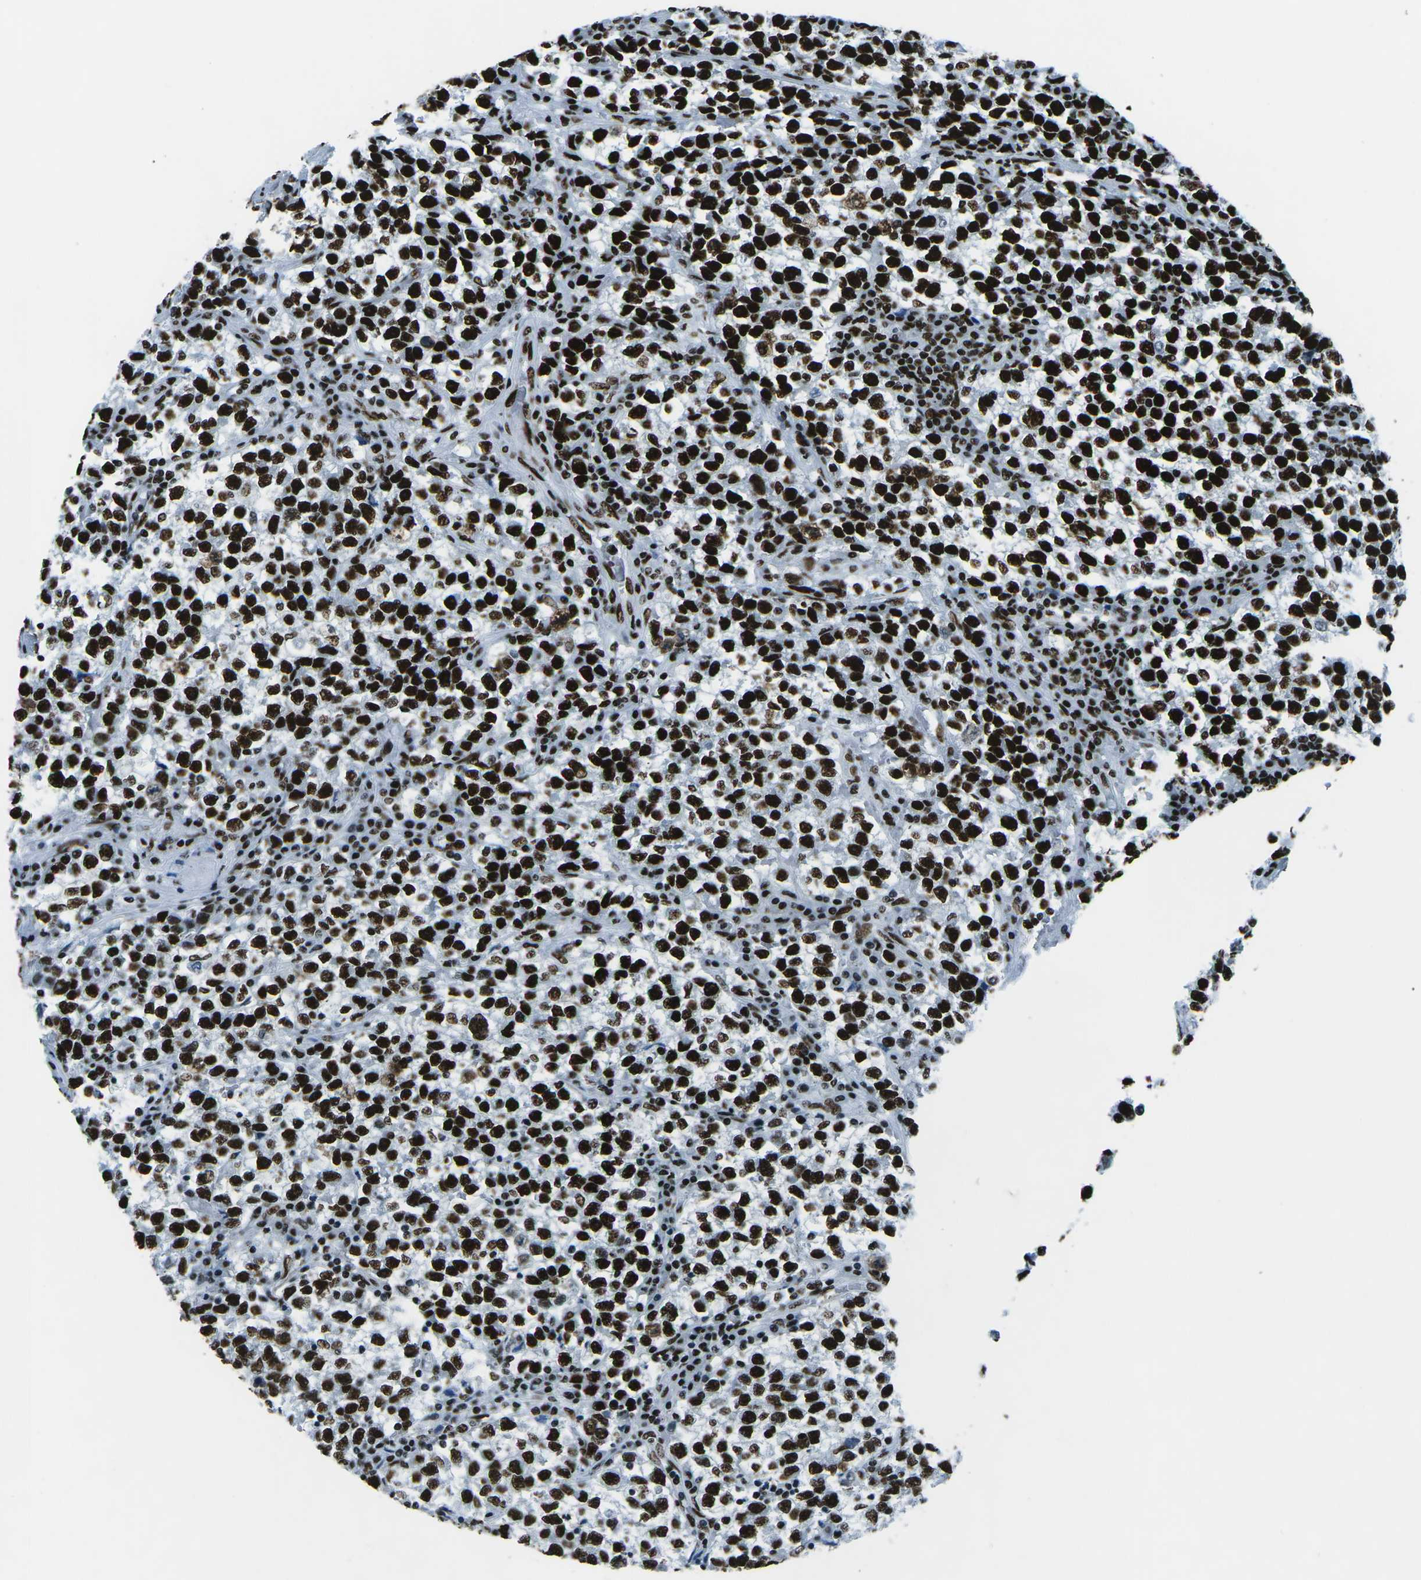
{"staining": {"intensity": "strong", "quantity": ">75%", "location": "nuclear"}, "tissue": "testis cancer", "cell_type": "Tumor cells", "image_type": "cancer", "snomed": [{"axis": "morphology", "description": "Seminoma, NOS"}, {"axis": "topography", "description": "Testis"}], "caption": "A high-resolution photomicrograph shows immunohistochemistry staining of seminoma (testis), which displays strong nuclear positivity in about >75% of tumor cells.", "gene": "HNRNPL", "patient": {"sex": "male", "age": 22}}